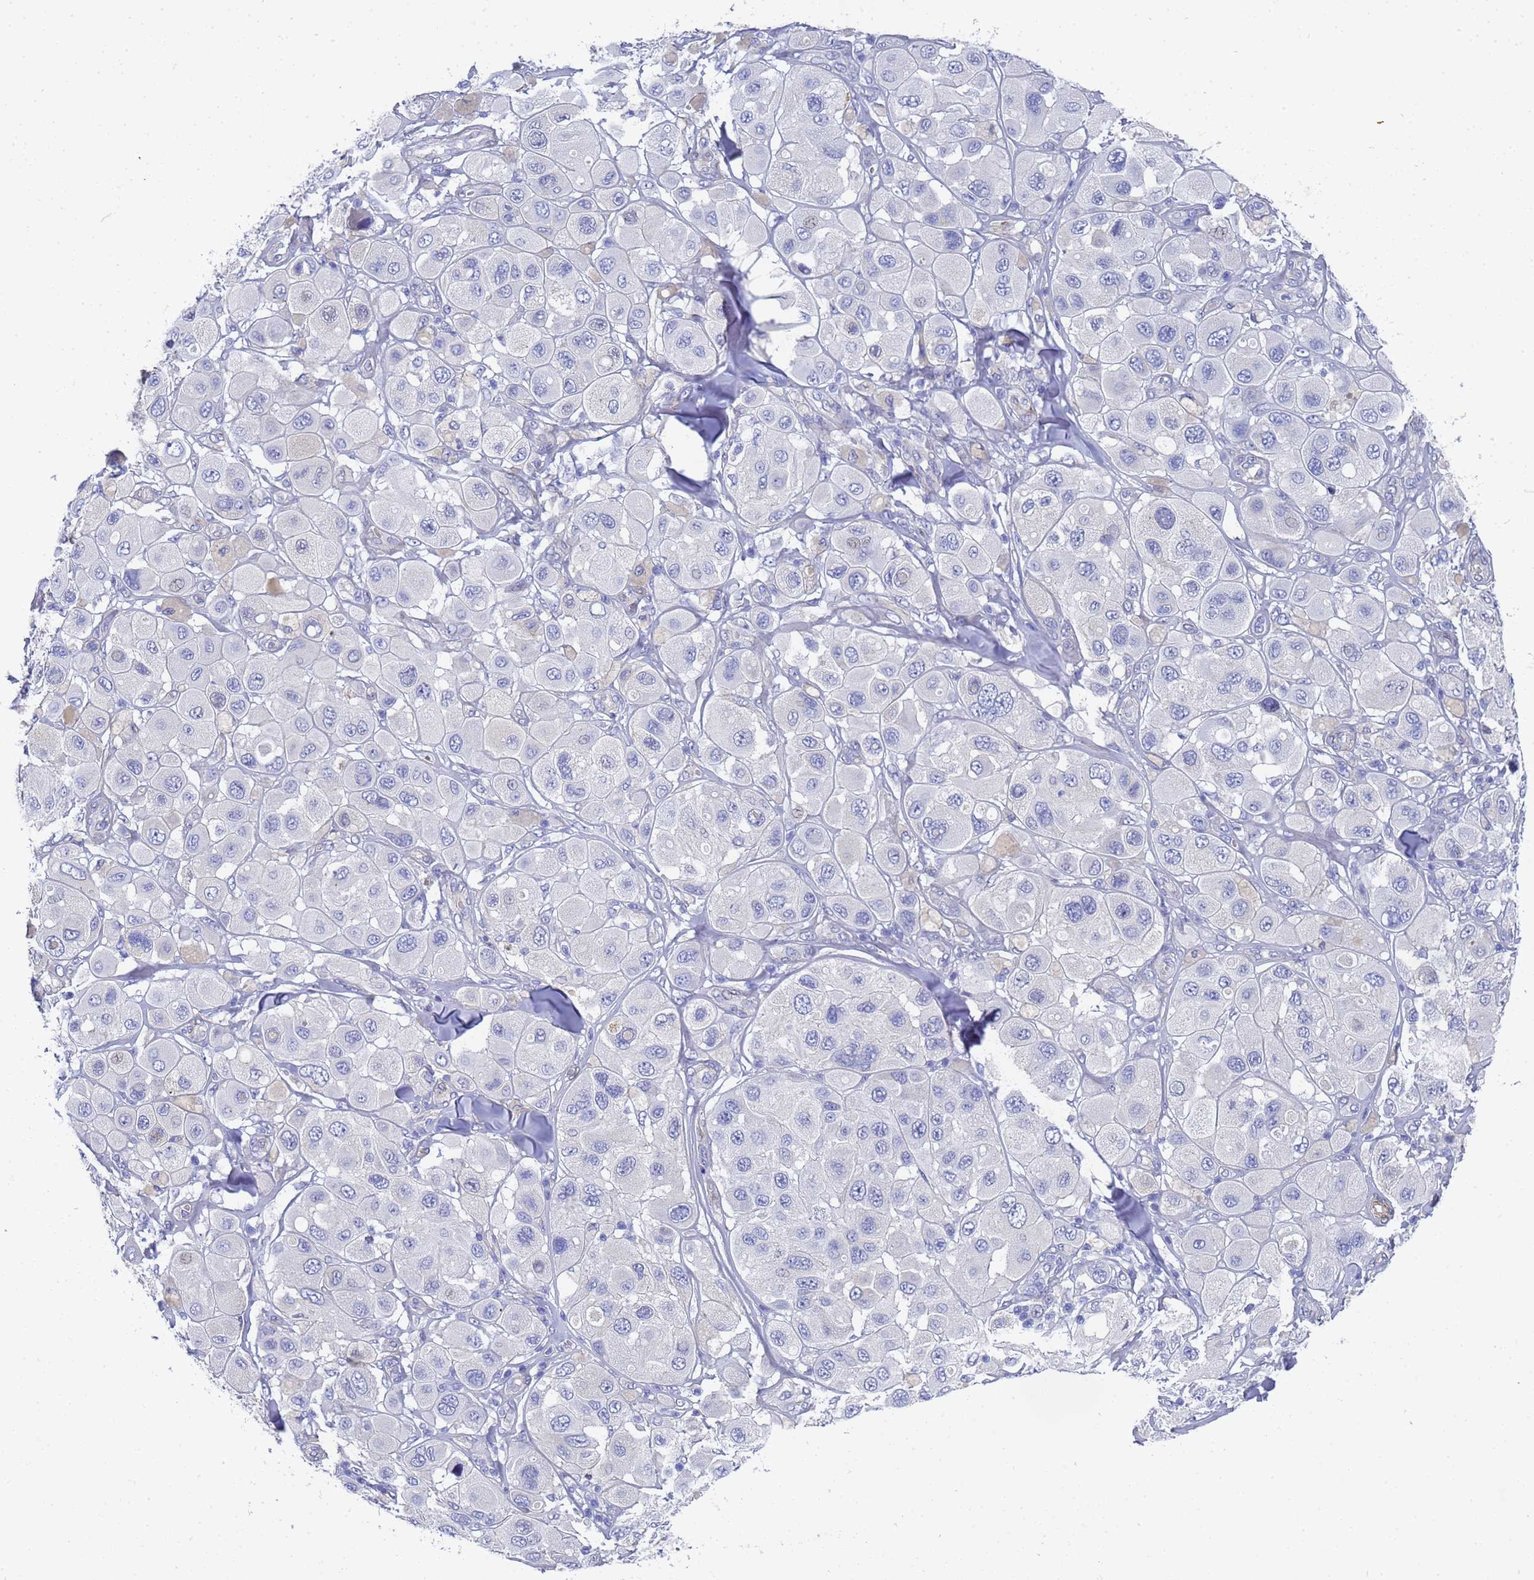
{"staining": {"intensity": "negative", "quantity": "none", "location": "none"}, "tissue": "melanoma", "cell_type": "Tumor cells", "image_type": "cancer", "snomed": [{"axis": "morphology", "description": "Malignant melanoma, Metastatic site"}, {"axis": "topography", "description": "Skin"}], "caption": "The photomicrograph shows no staining of tumor cells in melanoma.", "gene": "TUBB1", "patient": {"sex": "male", "age": 41}}